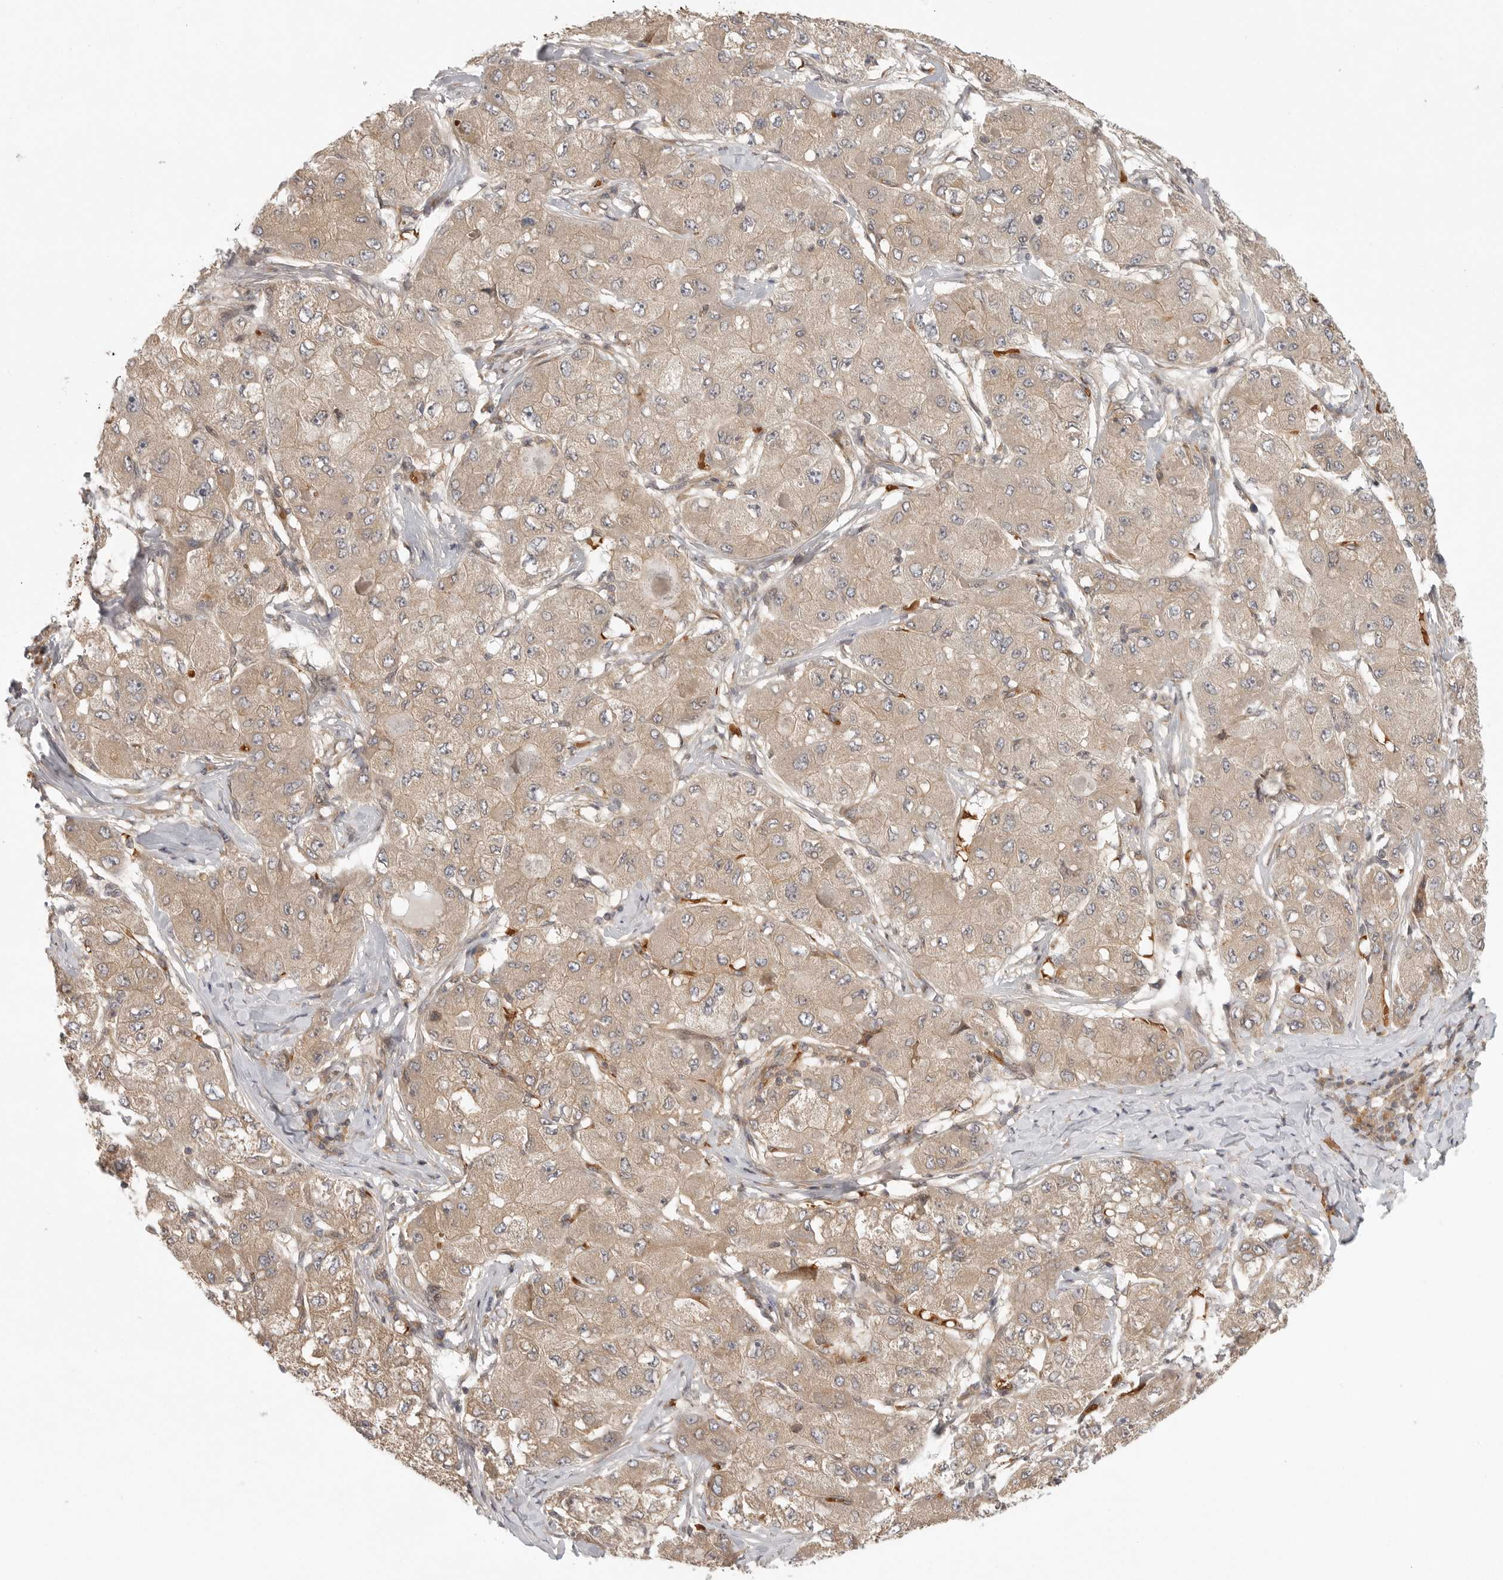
{"staining": {"intensity": "moderate", "quantity": ">75%", "location": "cytoplasmic/membranous"}, "tissue": "liver cancer", "cell_type": "Tumor cells", "image_type": "cancer", "snomed": [{"axis": "morphology", "description": "Carcinoma, Hepatocellular, NOS"}, {"axis": "topography", "description": "Liver"}], "caption": "Moderate cytoplasmic/membranous protein positivity is seen in about >75% of tumor cells in liver hepatocellular carcinoma.", "gene": "CCPG1", "patient": {"sex": "male", "age": 80}}